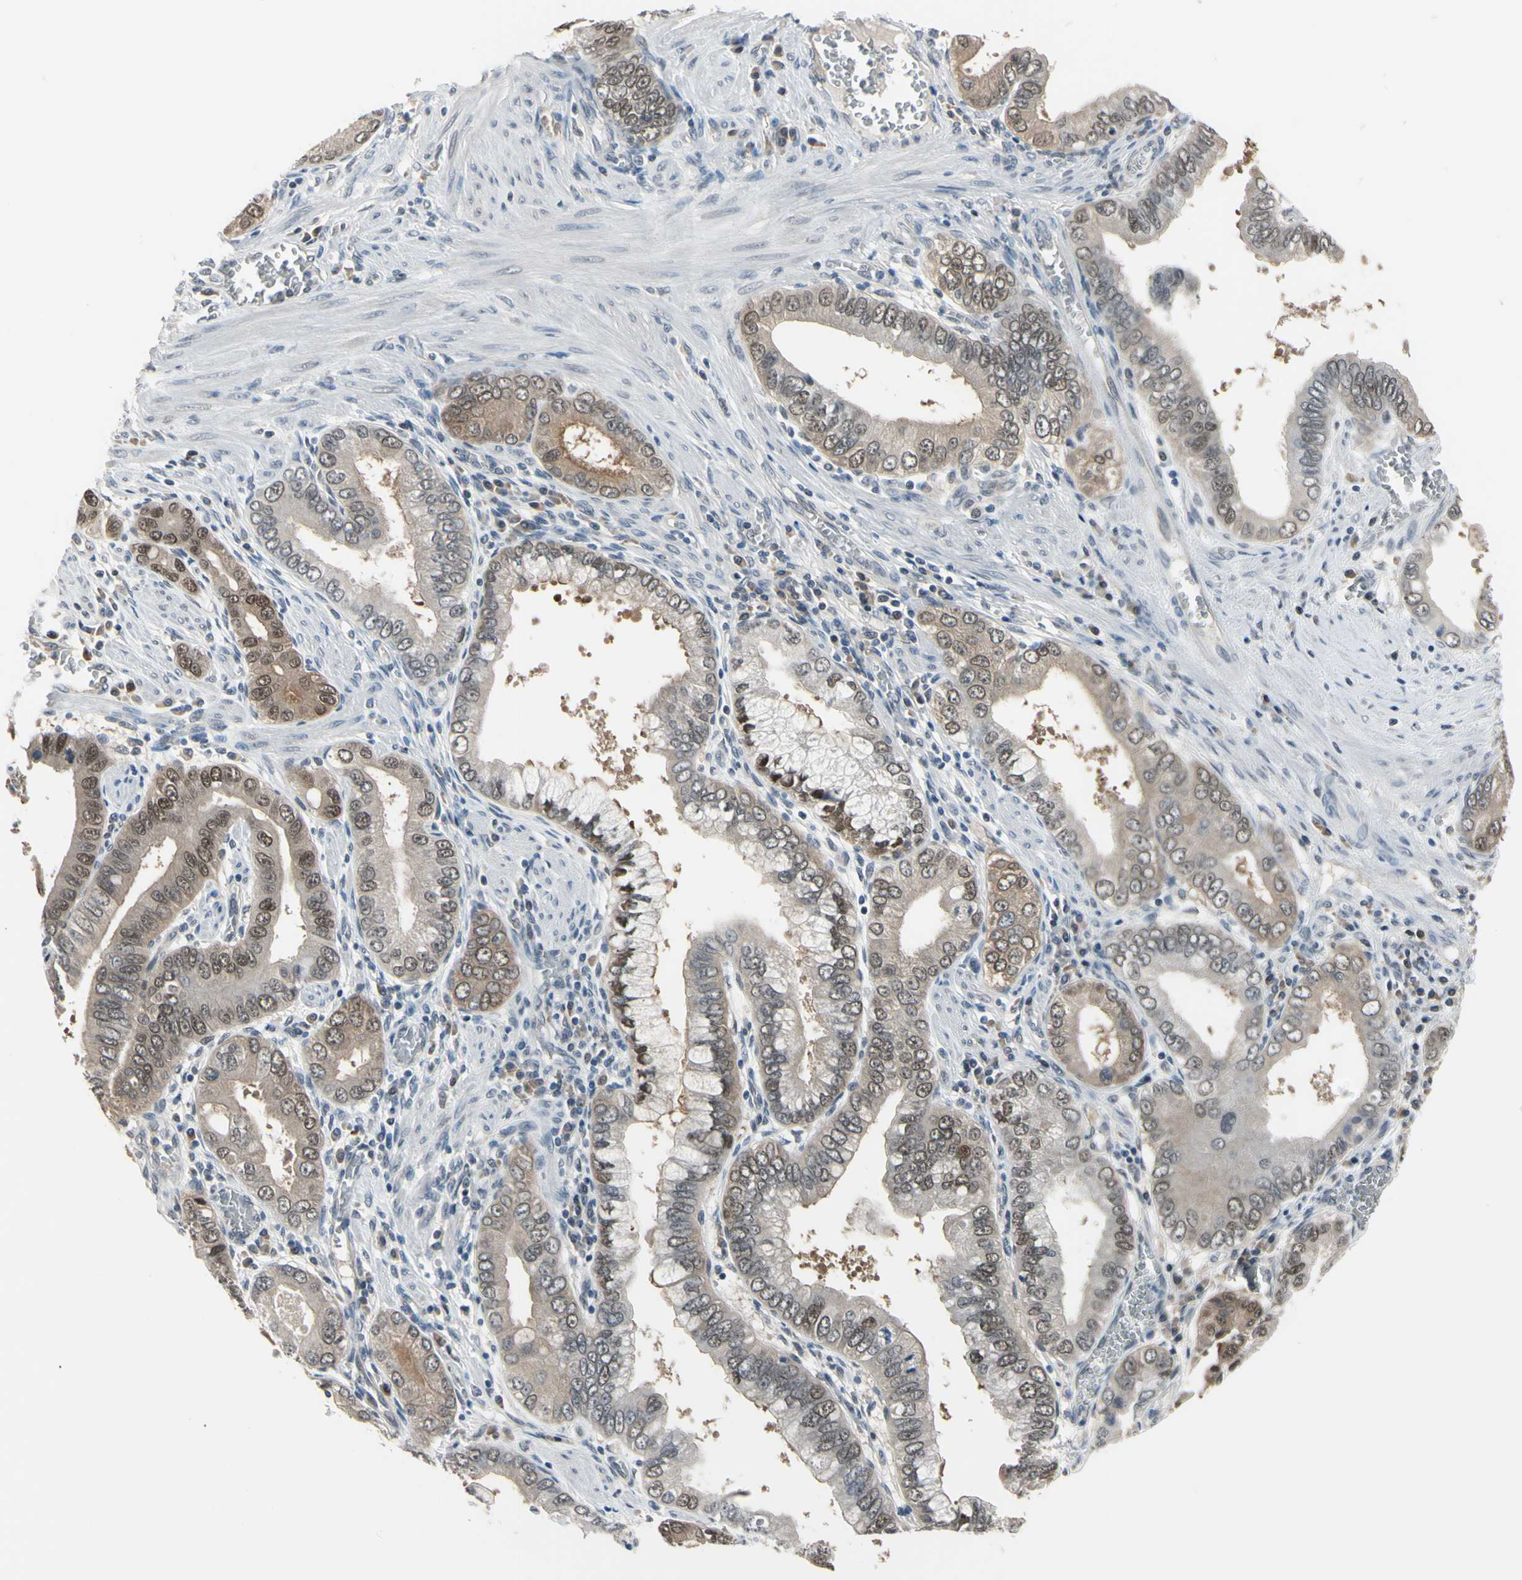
{"staining": {"intensity": "weak", "quantity": "25%-75%", "location": "cytoplasmic/membranous,nuclear"}, "tissue": "pancreatic cancer", "cell_type": "Tumor cells", "image_type": "cancer", "snomed": [{"axis": "morphology", "description": "Normal tissue, NOS"}, {"axis": "topography", "description": "Lymph node"}], "caption": "Weak cytoplasmic/membranous and nuclear expression for a protein is identified in about 25%-75% of tumor cells of pancreatic cancer using immunohistochemistry (IHC).", "gene": "HSPA4", "patient": {"sex": "male", "age": 50}}